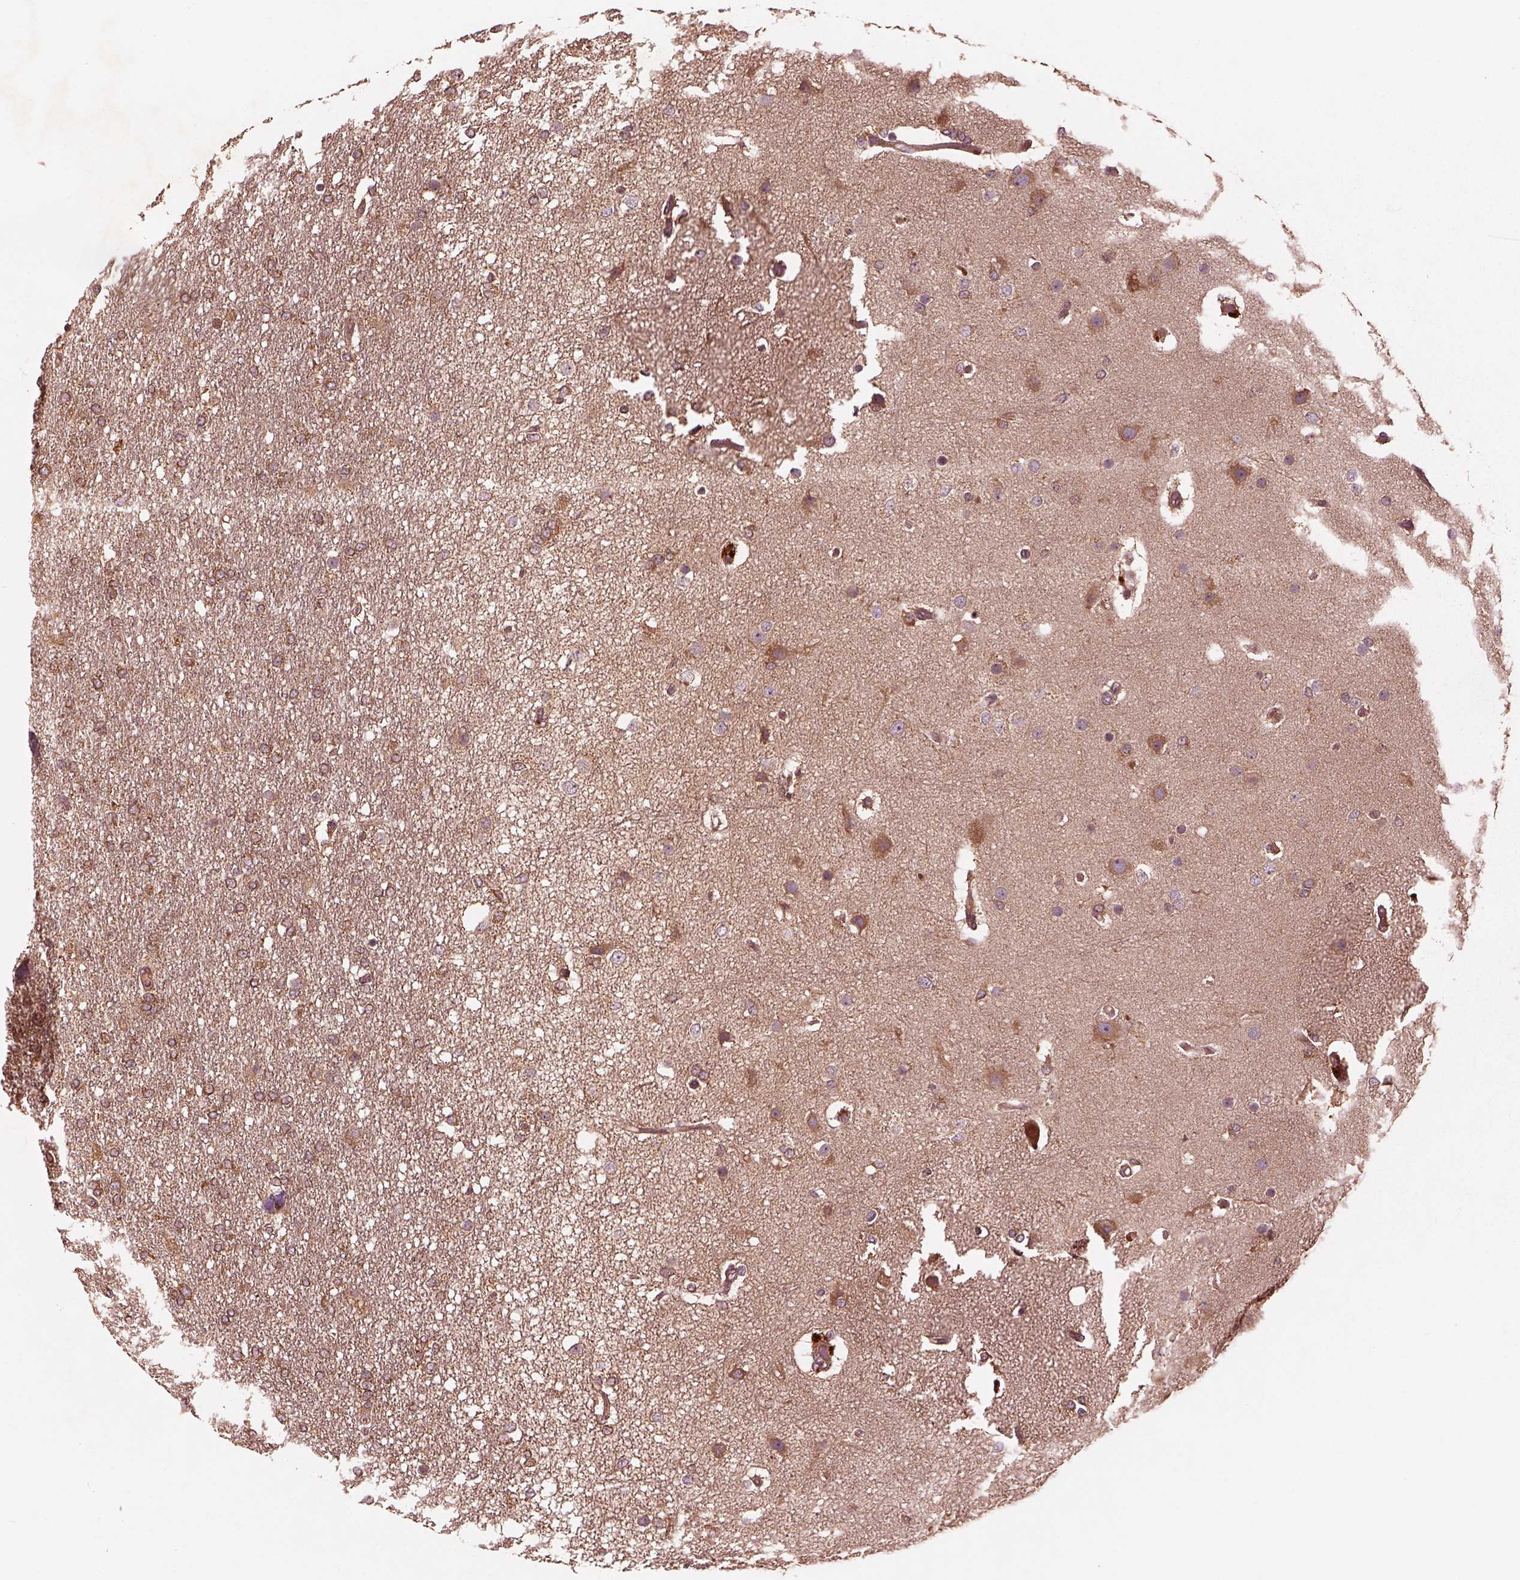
{"staining": {"intensity": "moderate", "quantity": "25%-75%", "location": "cytoplasmic/membranous"}, "tissue": "glioma", "cell_type": "Tumor cells", "image_type": "cancer", "snomed": [{"axis": "morphology", "description": "Glioma, malignant, High grade"}, {"axis": "topography", "description": "Brain"}], "caption": "The histopathology image reveals staining of glioma, revealing moderate cytoplasmic/membranous protein expression (brown color) within tumor cells.", "gene": "PIK3R2", "patient": {"sex": "female", "age": 61}}